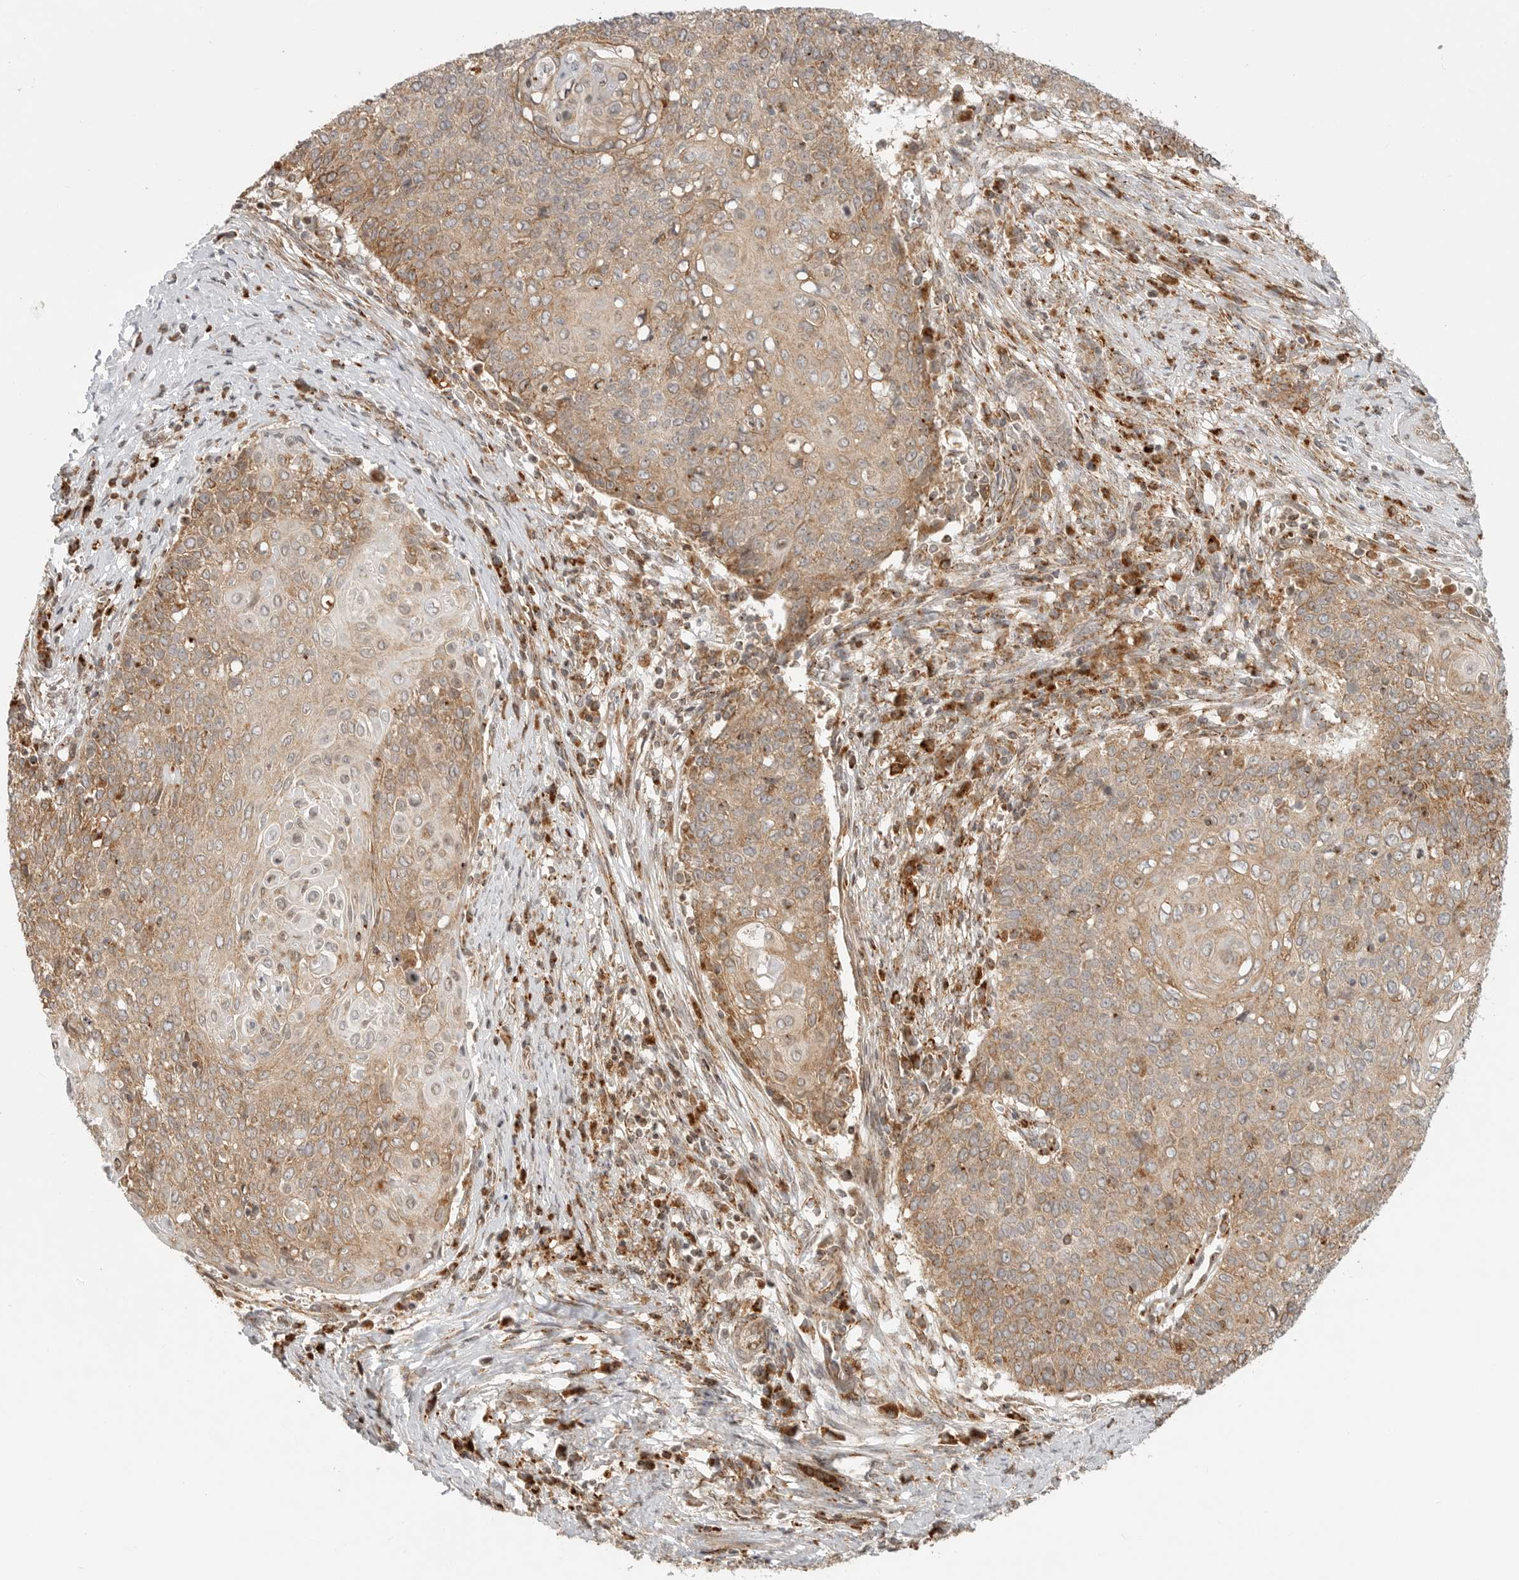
{"staining": {"intensity": "moderate", "quantity": ">75%", "location": "cytoplasmic/membranous"}, "tissue": "cervical cancer", "cell_type": "Tumor cells", "image_type": "cancer", "snomed": [{"axis": "morphology", "description": "Squamous cell carcinoma, NOS"}, {"axis": "topography", "description": "Cervix"}], "caption": "Cervical cancer was stained to show a protein in brown. There is medium levels of moderate cytoplasmic/membranous expression in approximately >75% of tumor cells.", "gene": "IDUA", "patient": {"sex": "female", "age": 39}}